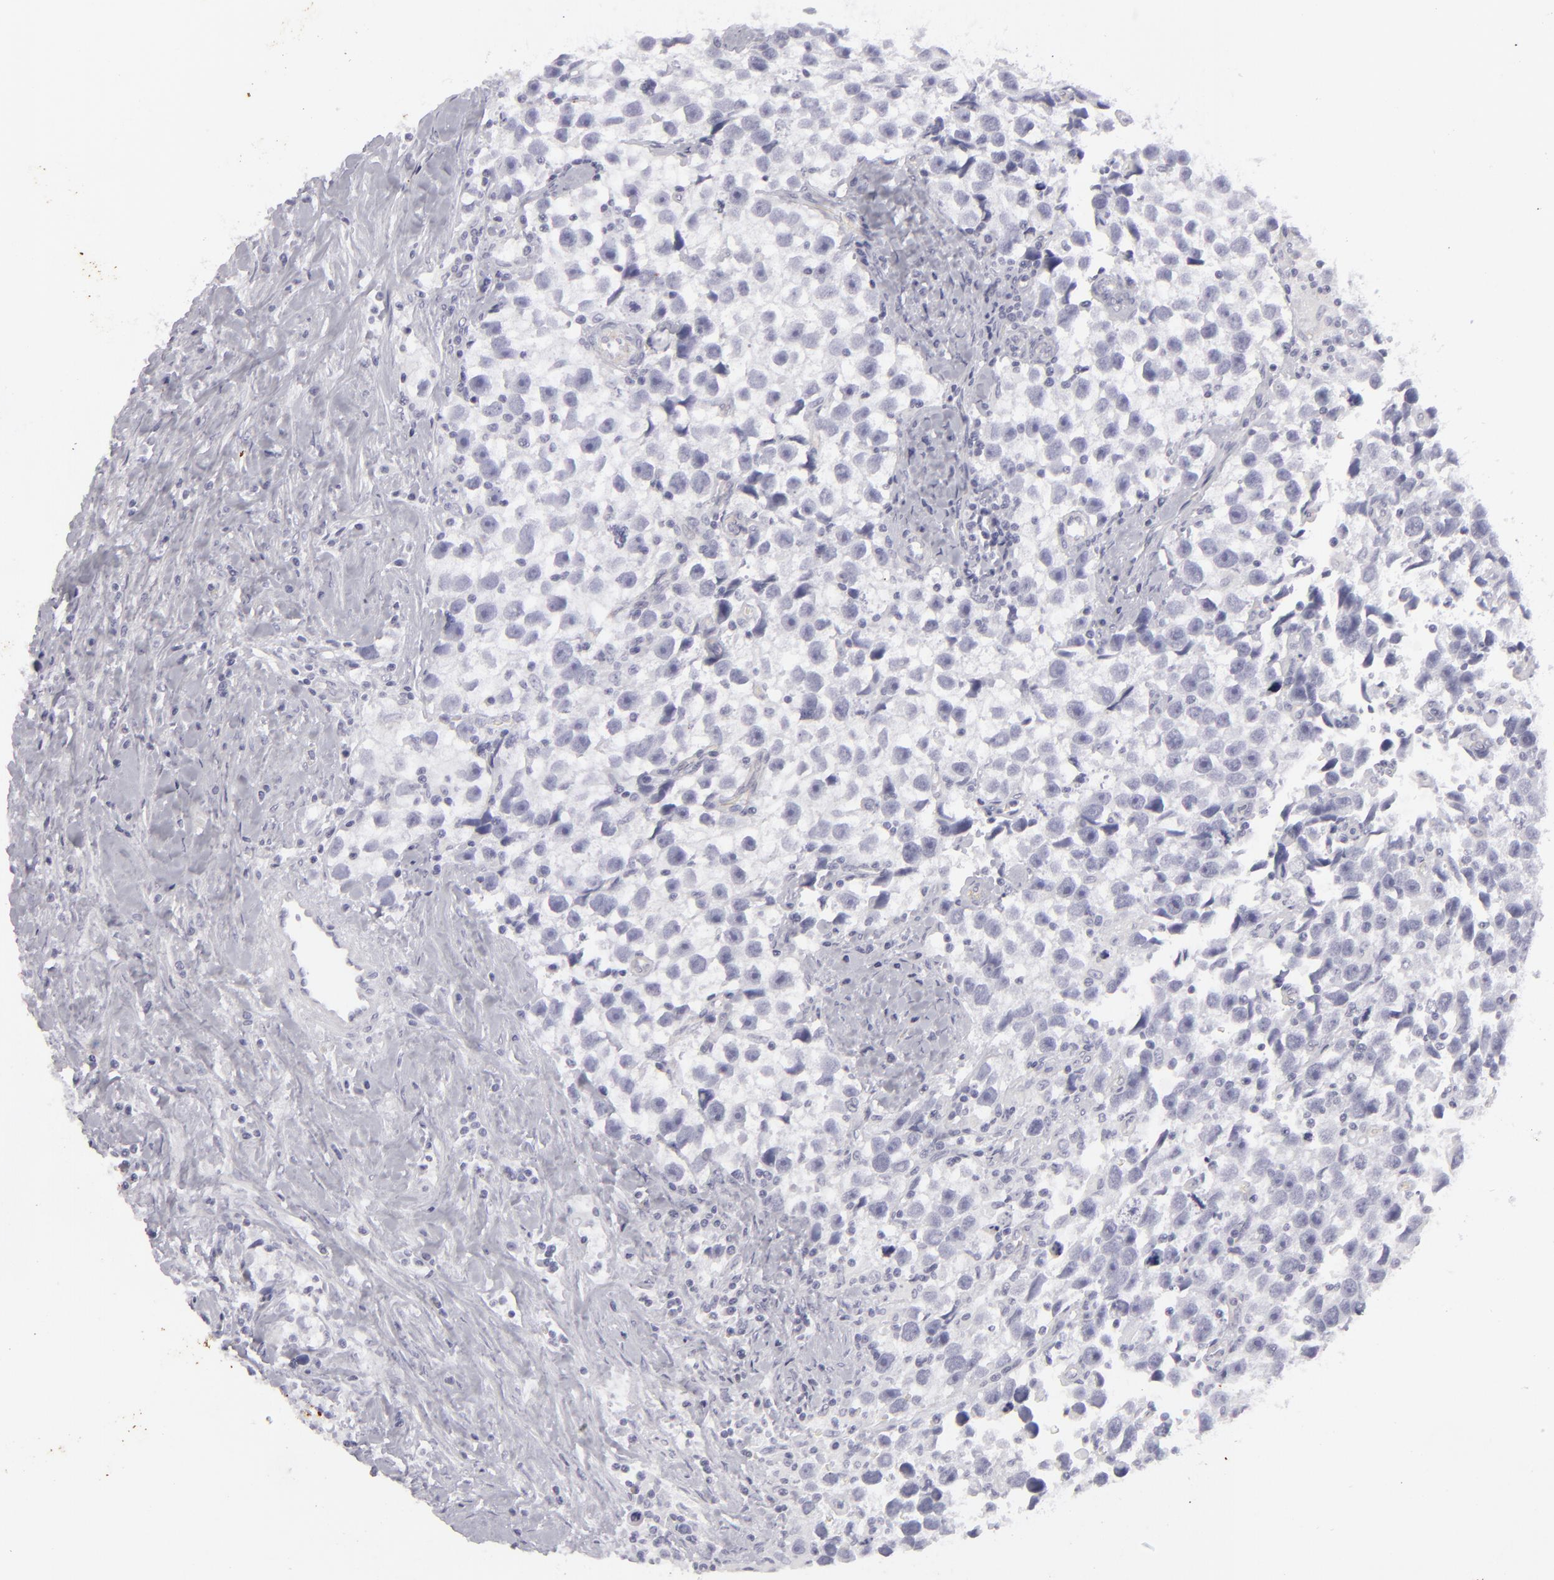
{"staining": {"intensity": "negative", "quantity": "none", "location": "none"}, "tissue": "testis cancer", "cell_type": "Tumor cells", "image_type": "cancer", "snomed": [{"axis": "morphology", "description": "Seminoma, NOS"}, {"axis": "topography", "description": "Testis"}], "caption": "Tumor cells are negative for protein expression in human testis cancer (seminoma). (DAB (3,3'-diaminobenzidine) IHC with hematoxylin counter stain).", "gene": "KRT1", "patient": {"sex": "male", "age": 43}}